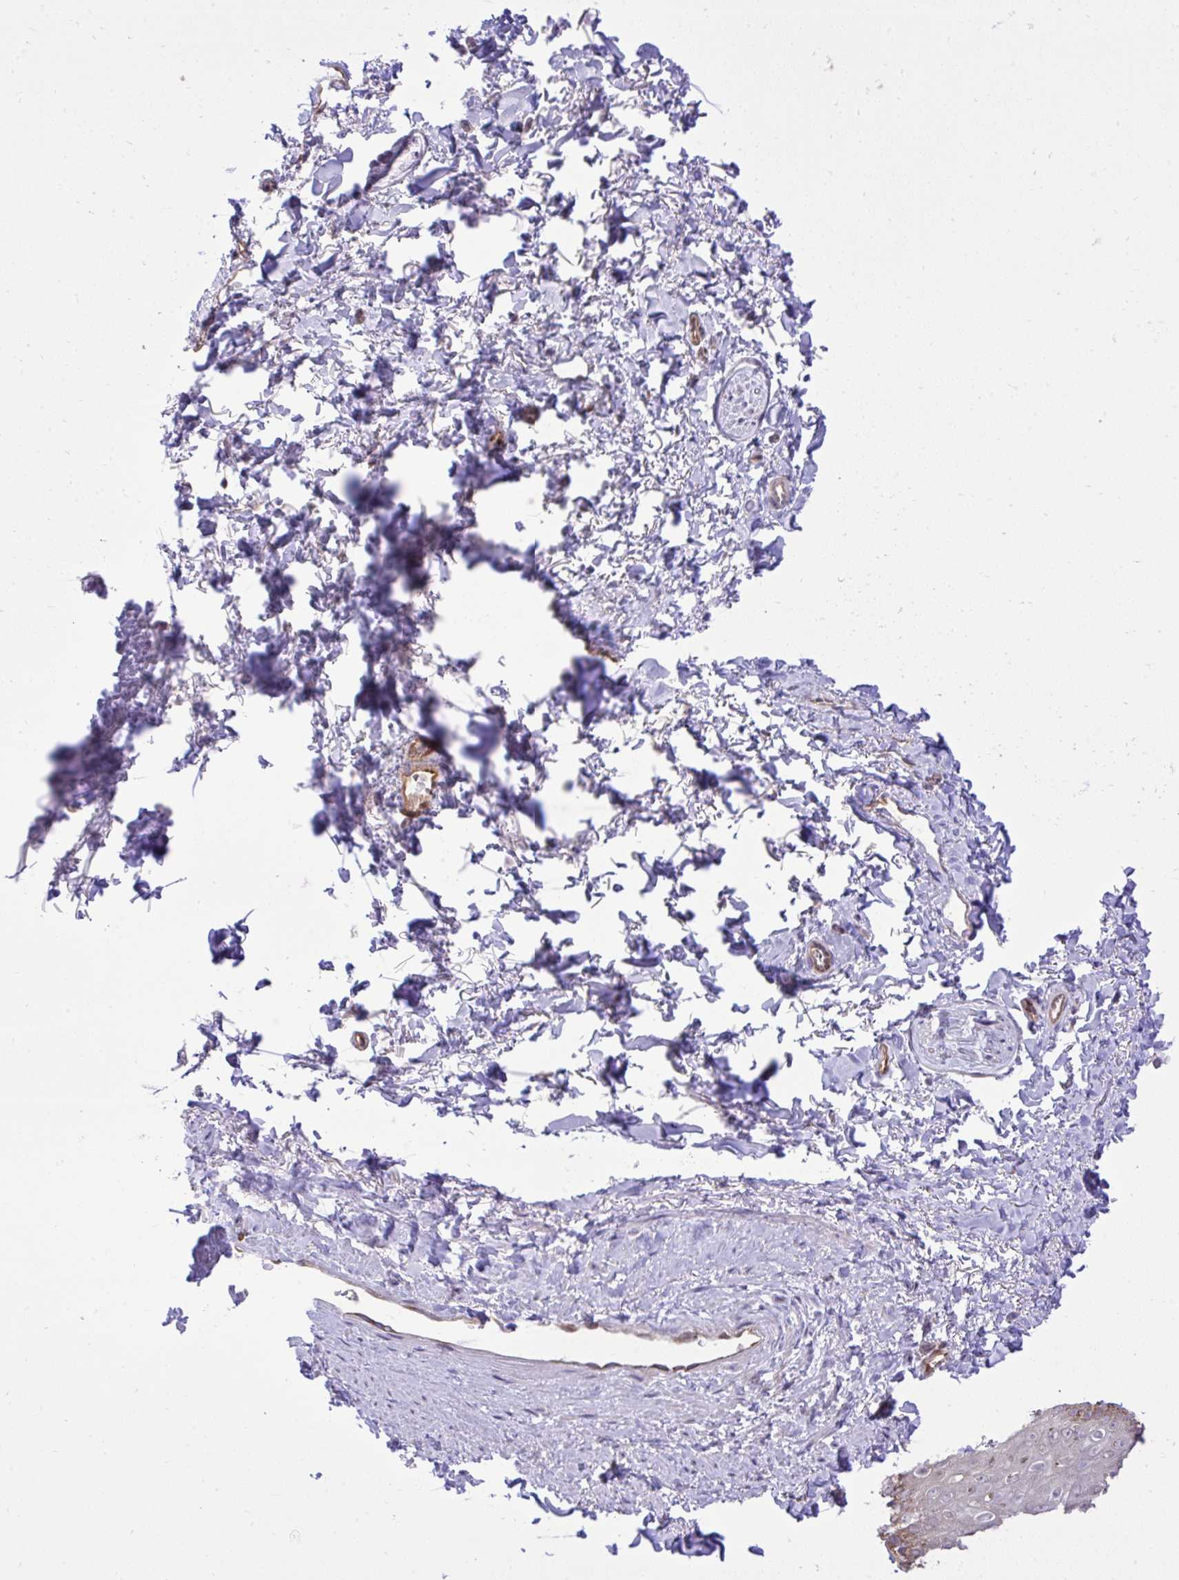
{"staining": {"intensity": "negative", "quantity": "none", "location": "none"}, "tissue": "adipose tissue", "cell_type": "Adipocytes", "image_type": "normal", "snomed": [{"axis": "morphology", "description": "Normal tissue, NOS"}, {"axis": "topography", "description": "Vulva"}, {"axis": "topography", "description": "Peripheral nerve tissue"}], "caption": "This is an IHC photomicrograph of unremarkable adipose tissue. There is no expression in adipocytes.", "gene": "PPP5C", "patient": {"sex": "female", "age": 66}}